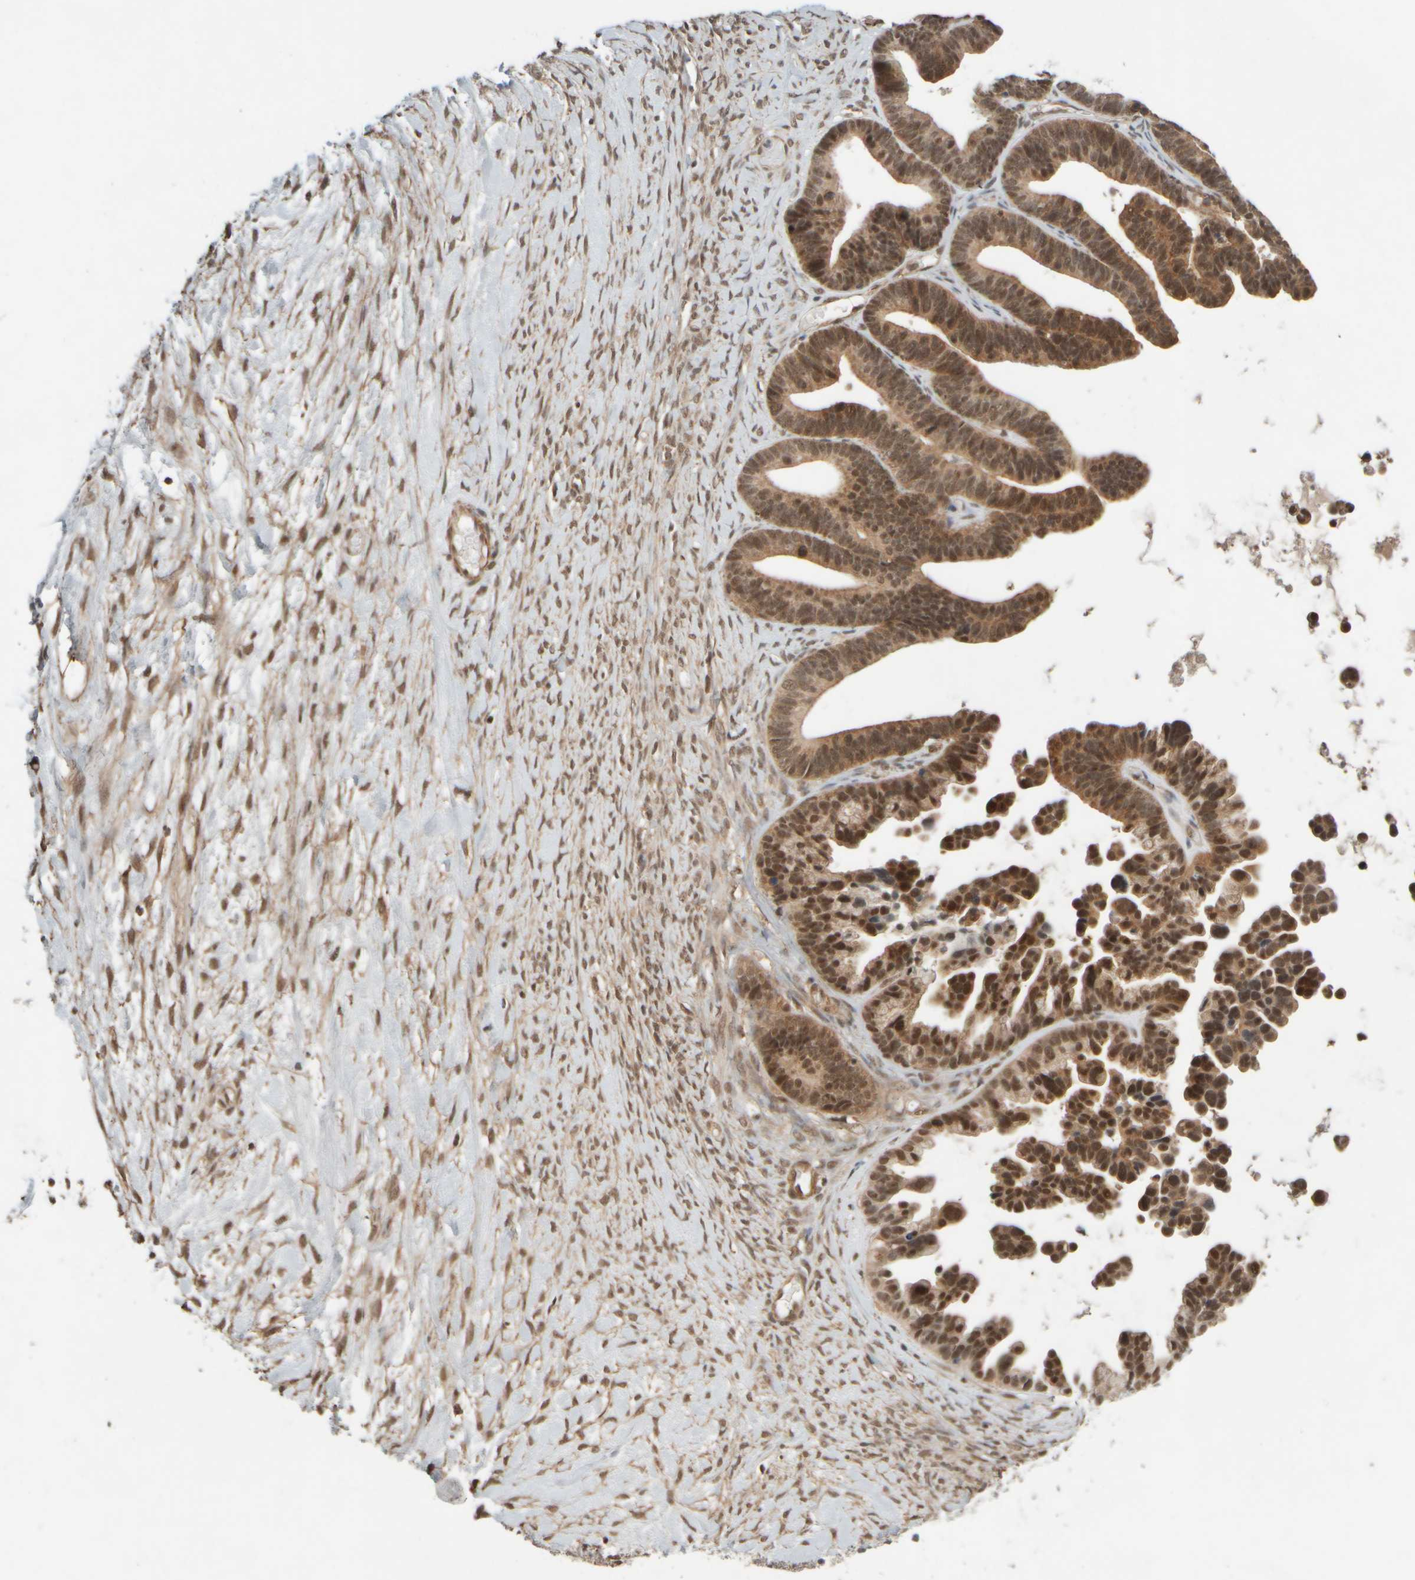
{"staining": {"intensity": "moderate", "quantity": ">75%", "location": "nuclear"}, "tissue": "ovarian cancer", "cell_type": "Tumor cells", "image_type": "cancer", "snomed": [{"axis": "morphology", "description": "Cystadenocarcinoma, serous, NOS"}, {"axis": "topography", "description": "Ovary"}], "caption": "A medium amount of moderate nuclear expression is identified in about >75% of tumor cells in ovarian cancer (serous cystadenocarcinoma) tissue.", "gene": "SYNRG", "patient": {"sex": "female", "age": 56}}